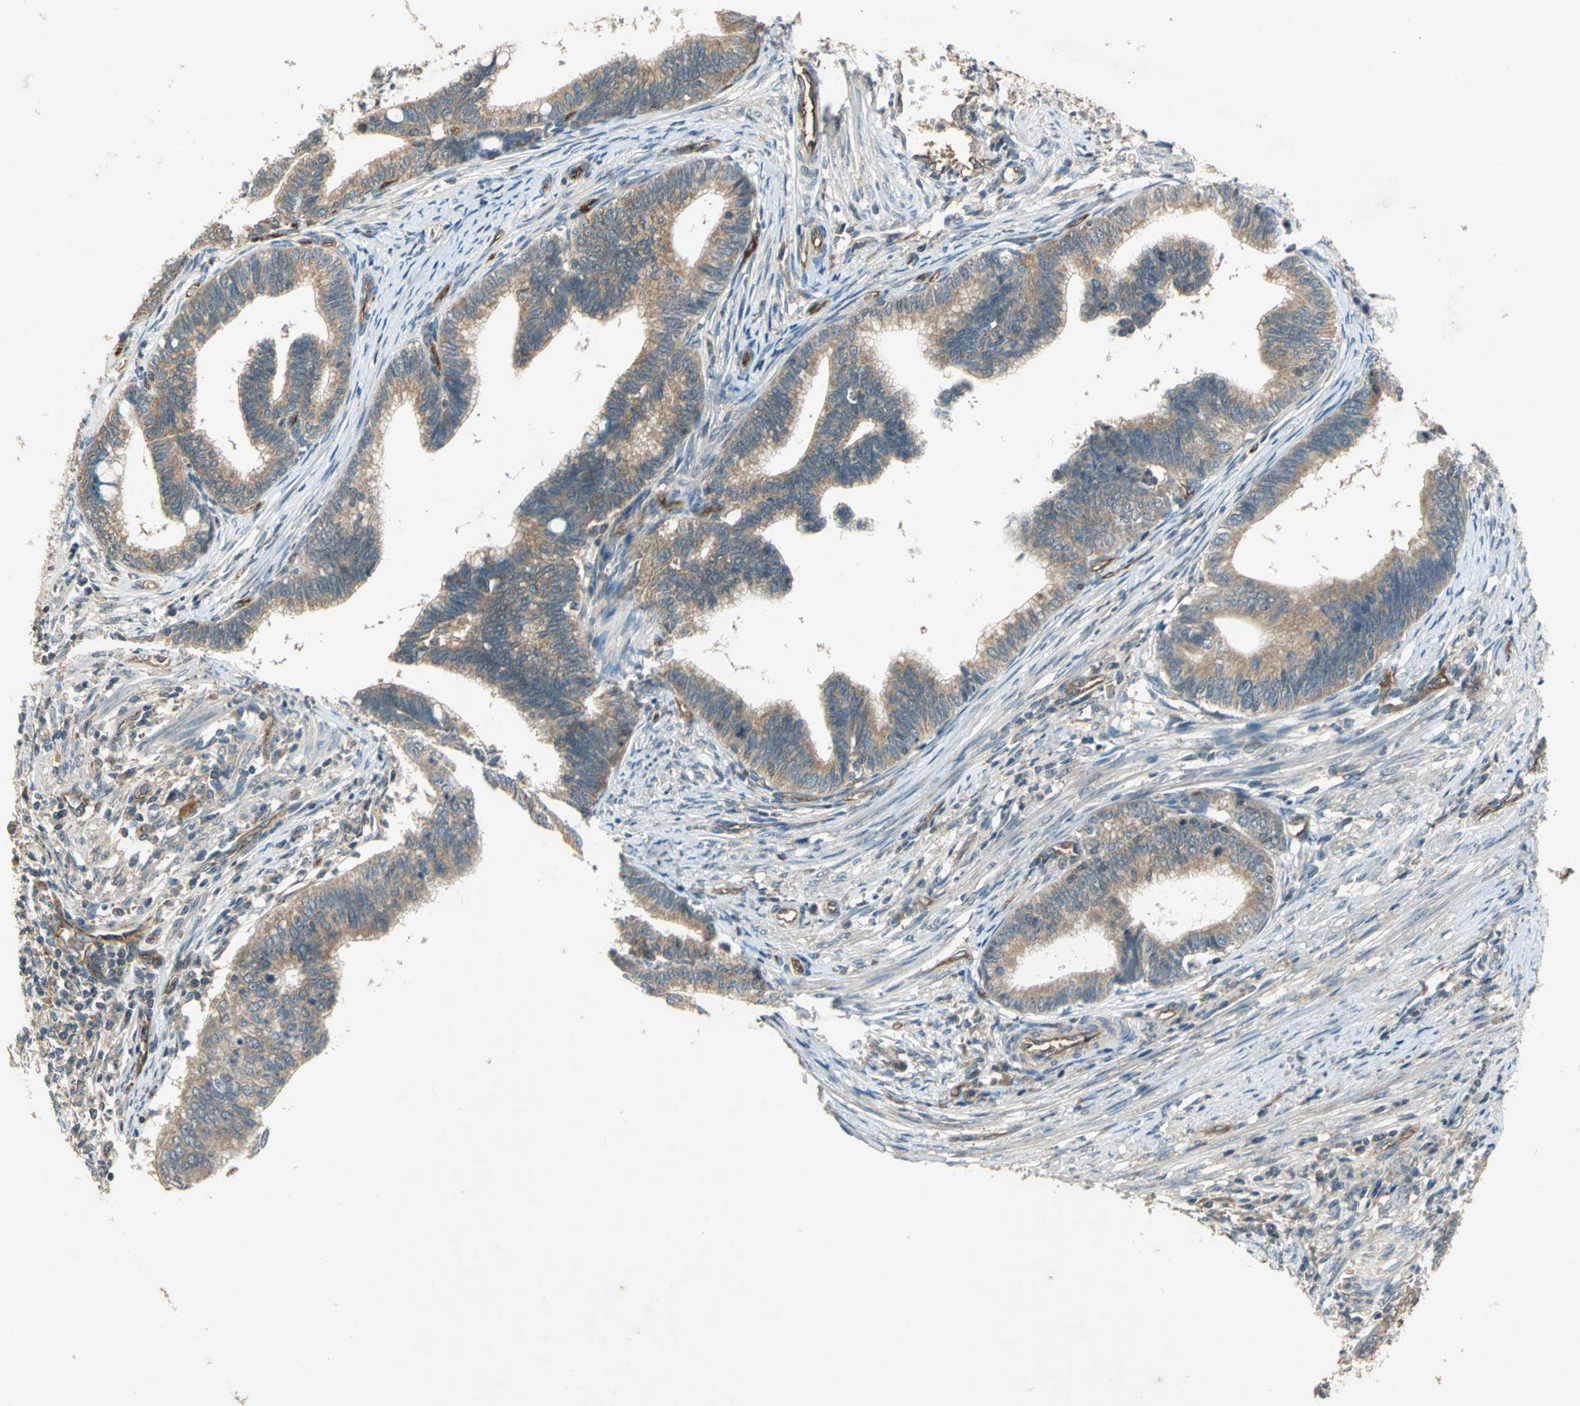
{"staining": {"intensity": "moderate", "quantity": ">75%", "location": "cytoplasmic/membranous"}, "tissue": "cervical cancer", "cell_type": "Tumor cells", "image_type": "cancer", "snomed": [{"axis": "morphology", "description": "Adenocarcinoma, NOS"}, {"axis": "topography", "description": "Cervix"}], "caption": "A medium amount of moderate cytoplasmic/membranous positivity is appreciated in approximately >75% of tumor cells in cervical adenocarcinoma tissue.", "gene": "EMCN", "patient": {"sex": "female", "age": 36}}